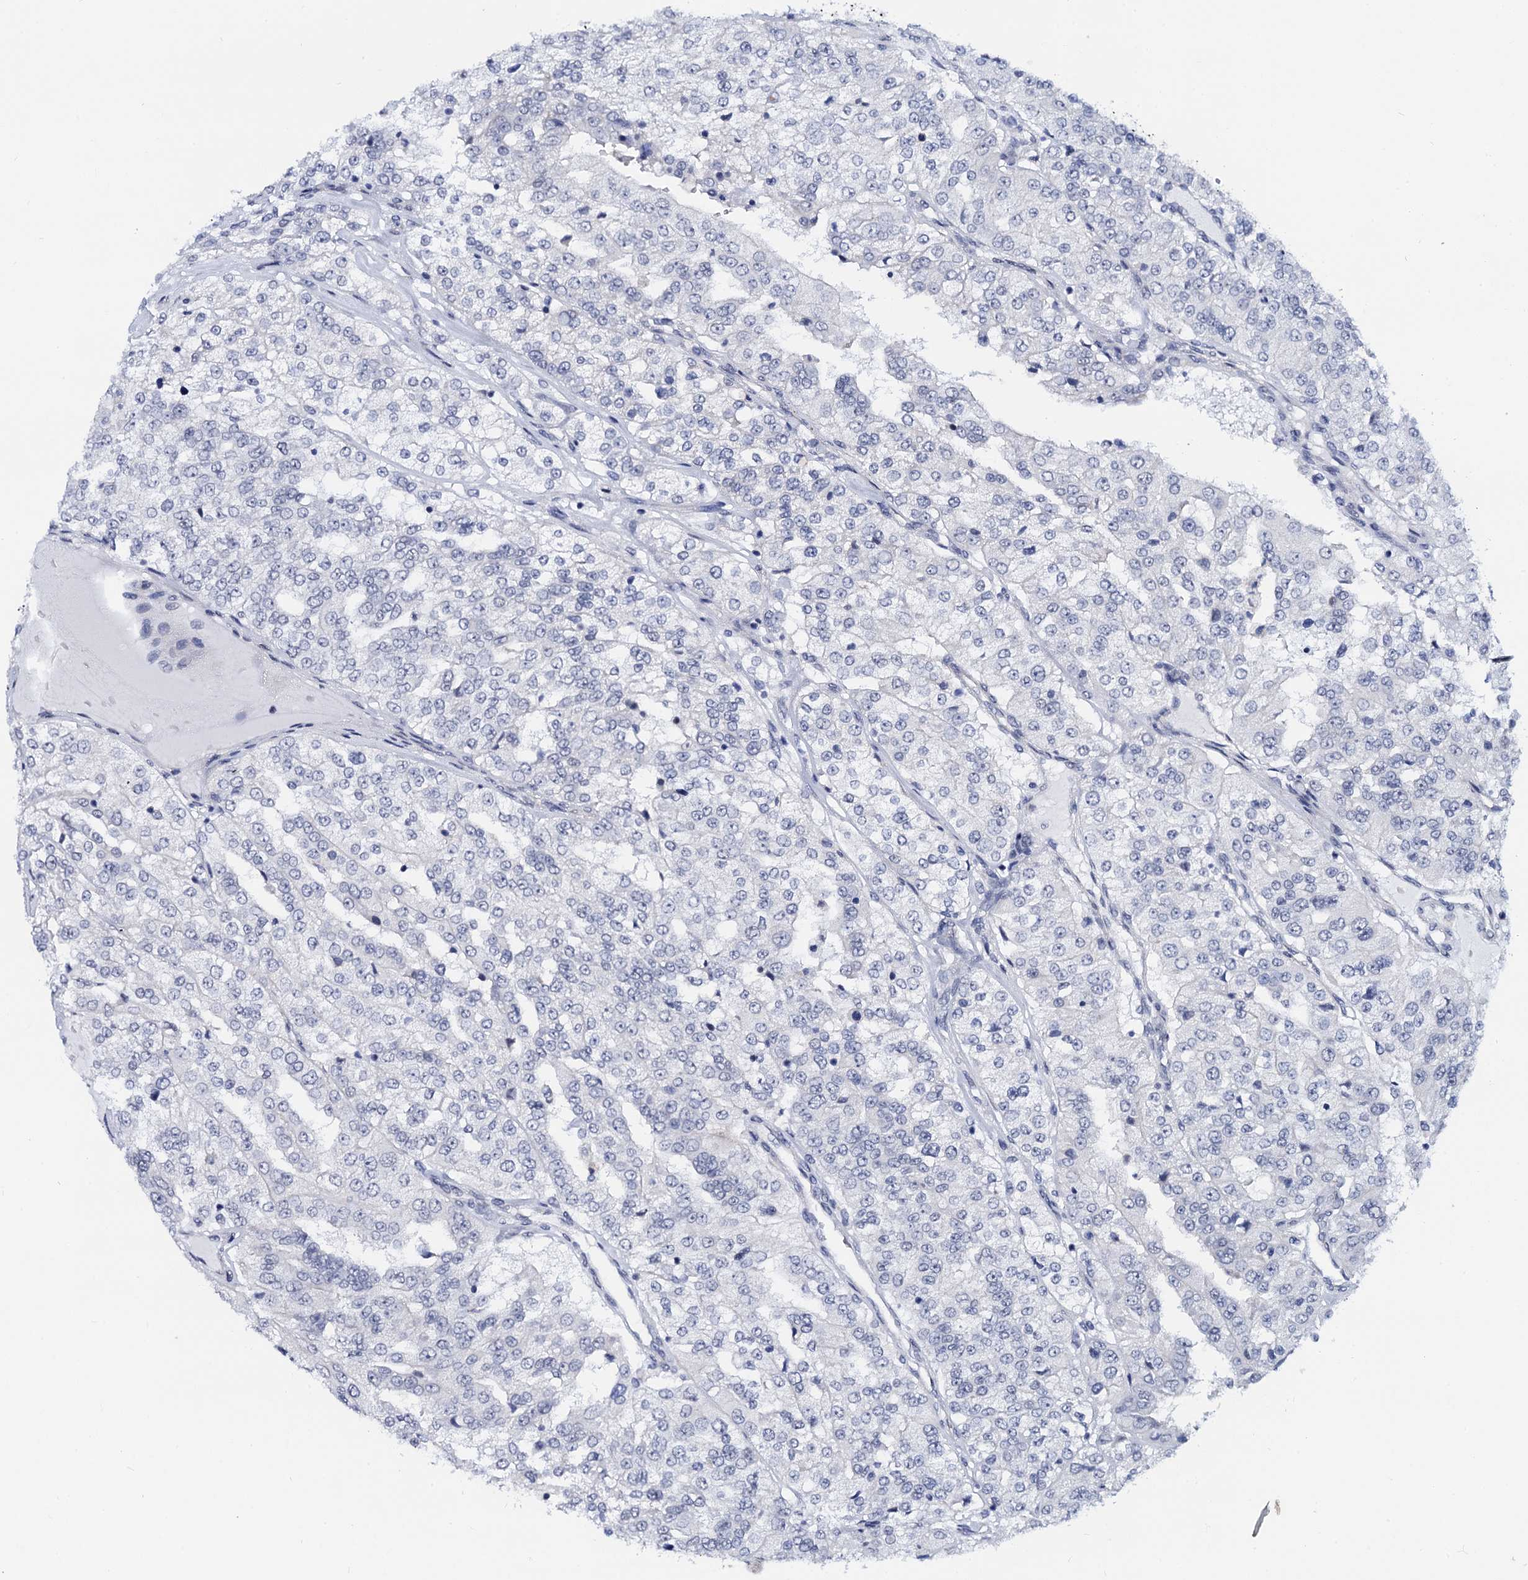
{"staining": {"intensity": "negative", "quantity": "none", "location": "none"}, "tissue": "renal cancer", "cell_type": "Tumor cells", "image_type": "cancer", "snomed": [{"axis": "morphology", "description": "Adenocarcinoma, NOS"}, {"axis": "topography", "description": "Kidney"}], "caption": "The histopathology image exhibits no staining of tumor cells in renal cancer (adenocarcinoma). (Brightfield microscopy of DAB (3,3'-diaminobenzidine) immunohistochemistry at high magnification).", "gene": "C16orf87", "patient": {"sex": "female", "age": 63}}